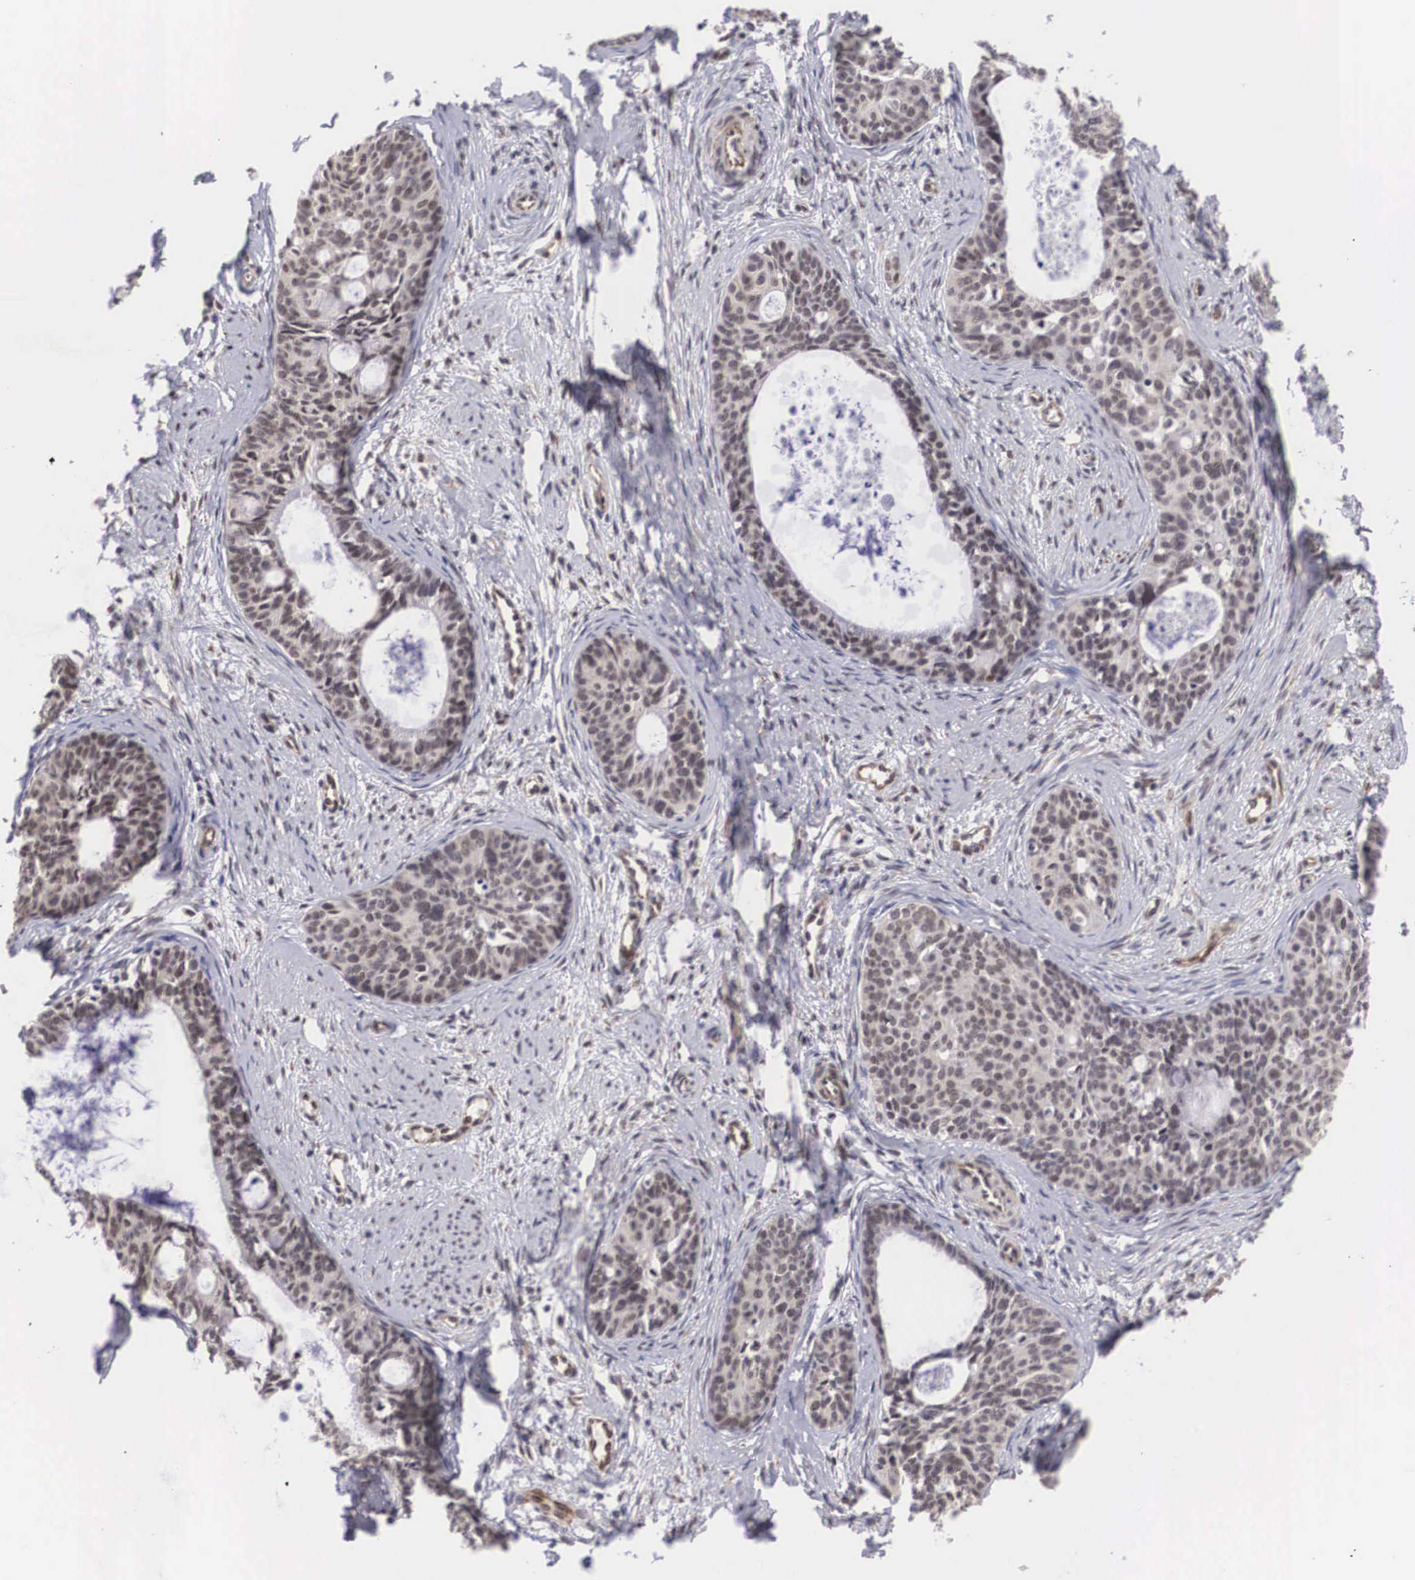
{"staining": {"intensity": "negative", "quantity": "none", "location": "none"}, "tissue": "cervical cancer", "cell_type": "Tumor cells", "image_type": "cancer", "snomed": [{"axis": "morphology", "description": "Squamous cell carcinoma, NOS"}, {"axis": "topography", "description": "Cervix"}], "caption": "This micrograph is of cervical cancer (squamous cell carcinoma) stained with IHC to label a protein in brown with the nuclei are counter-stained blue. There is no staining in tumor cells.", "gene": "MORC2", "patient": {"sex": "female", "age": 34}}